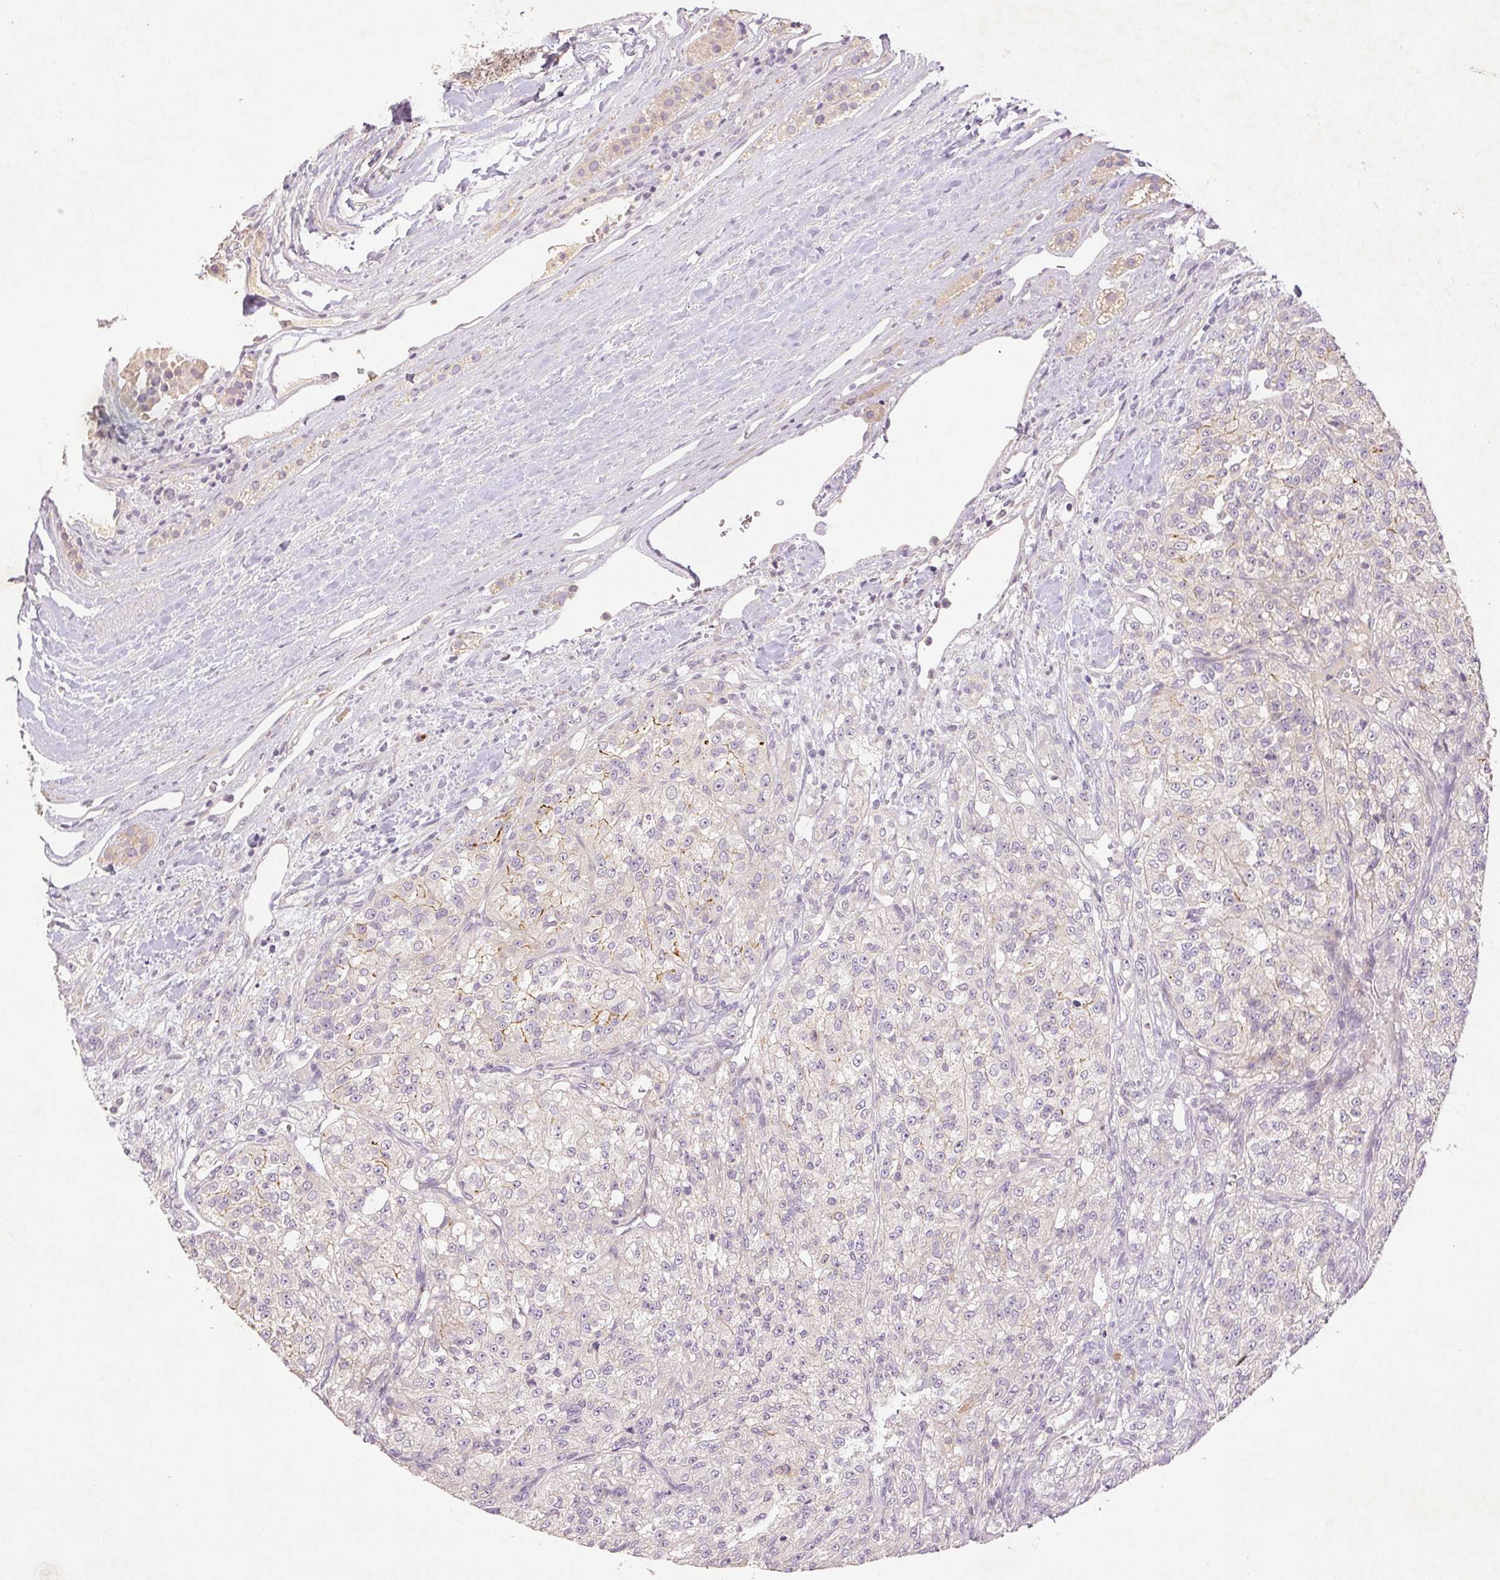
{"staining": {"intensity": "negative", "quantity": "none", "location": "none"}, "tissue": "renal cancer", "cell_type": "Tumor cells", "image_type": "cancer", "snomed": [{"axis": "morphology", "description": "Adenocarcinoma, NOS"}, {"axis": "topography", "description": "Kidney"}], "caption": "Tumor cells show no significant positivity in adenocarcinoma (renal).", "gene": "YIF1B", "patient": {"sex": "female", "age": 63}}